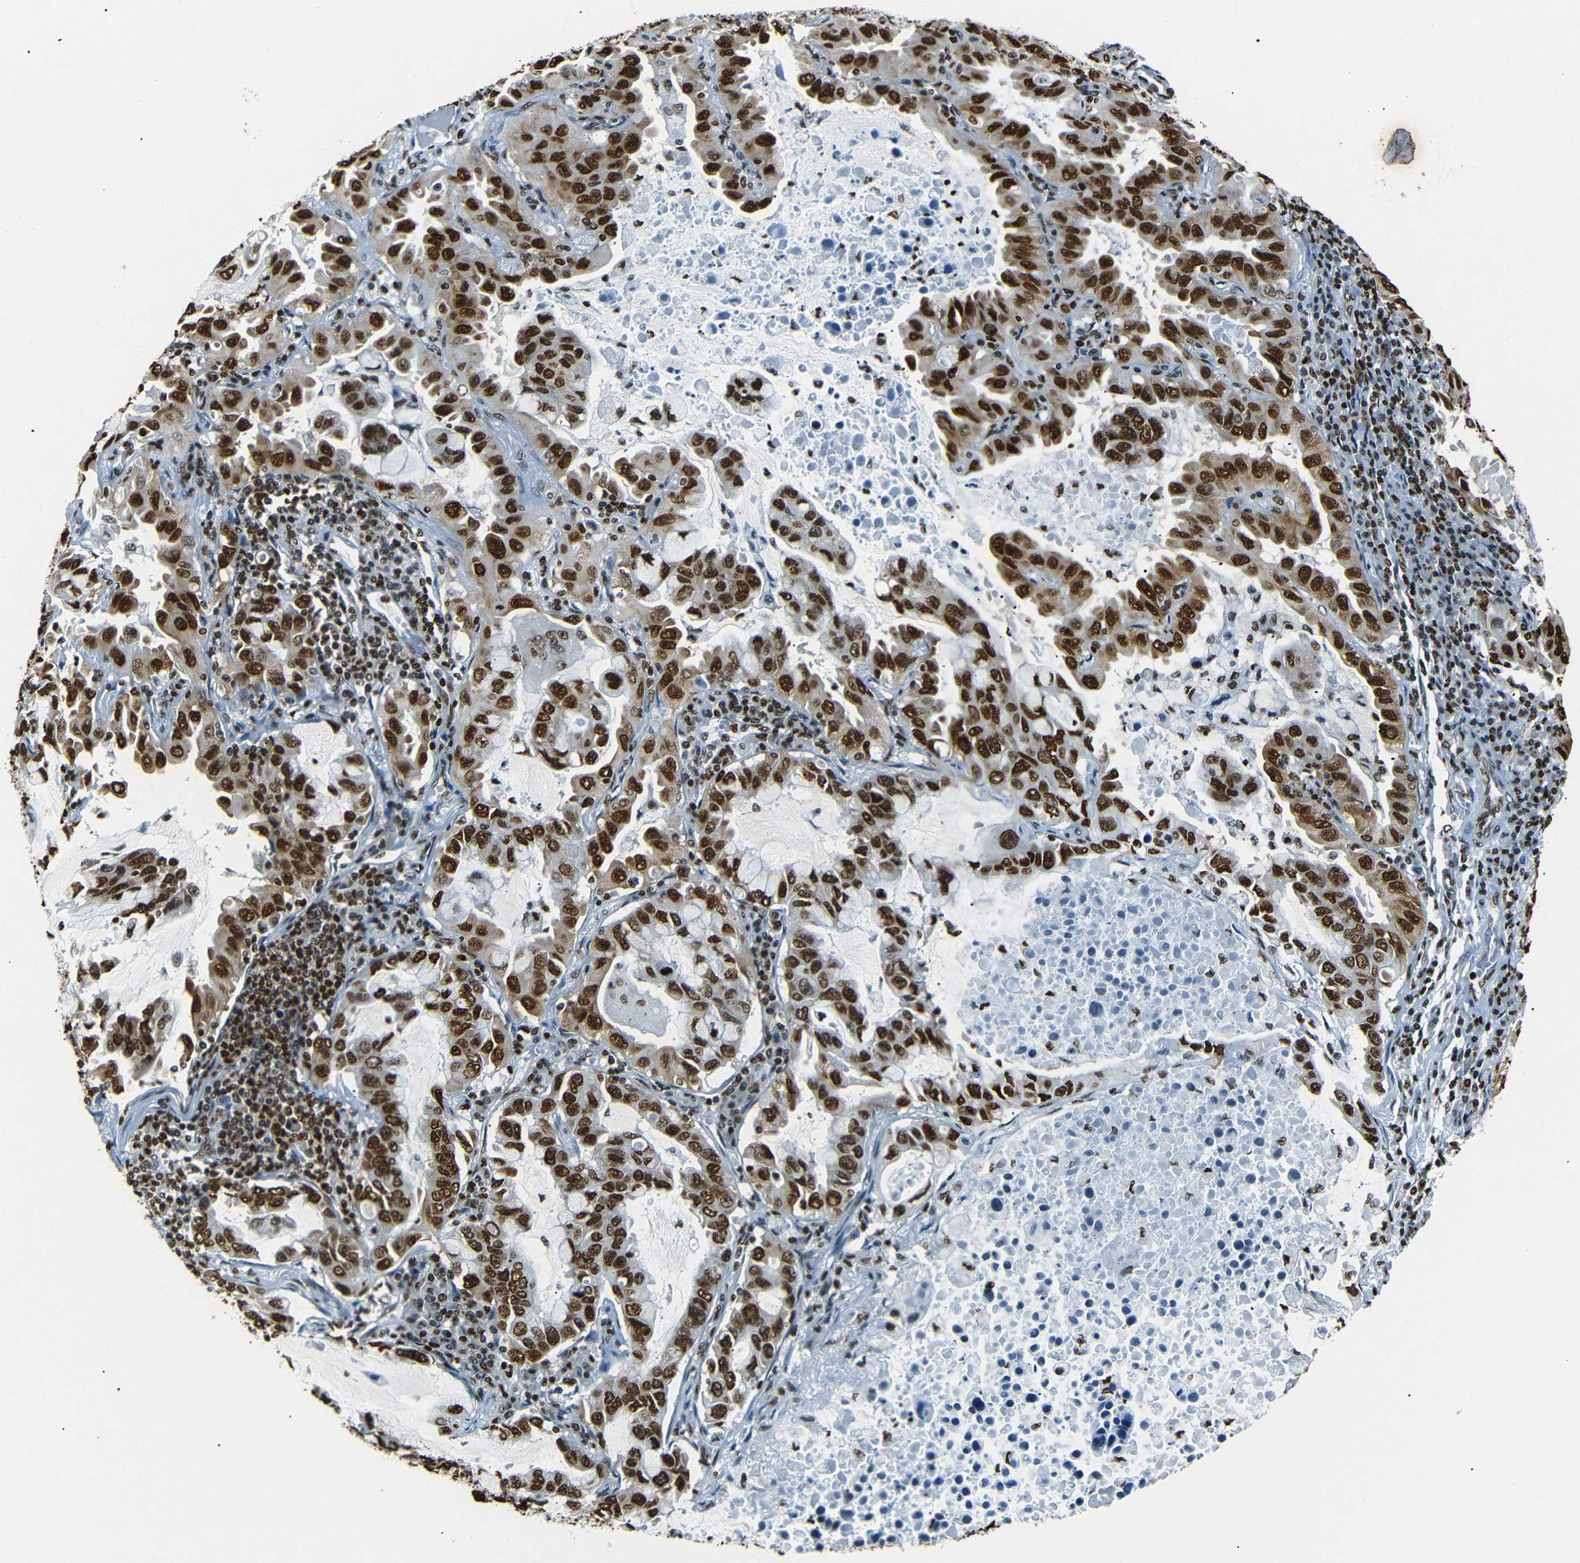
{"staining": {"intensity": "strong", "quantity": ">75%", "location": "nuclear"}, "tissue": "lung cancer", "cell_type": "Tumor cells", "image_type": "cancer", "snomed": [{"axis": "morphology", "description": "Adenocarcinoma, NOS"}, {"axis": "topography", "description": "Lung"}], "caption": "Lung cancer tissue reveals strong nuclear staining in approximately >75% of tumor cells", "gene": "HMGN1", "patient": {"sex": "male", "age": 64}}